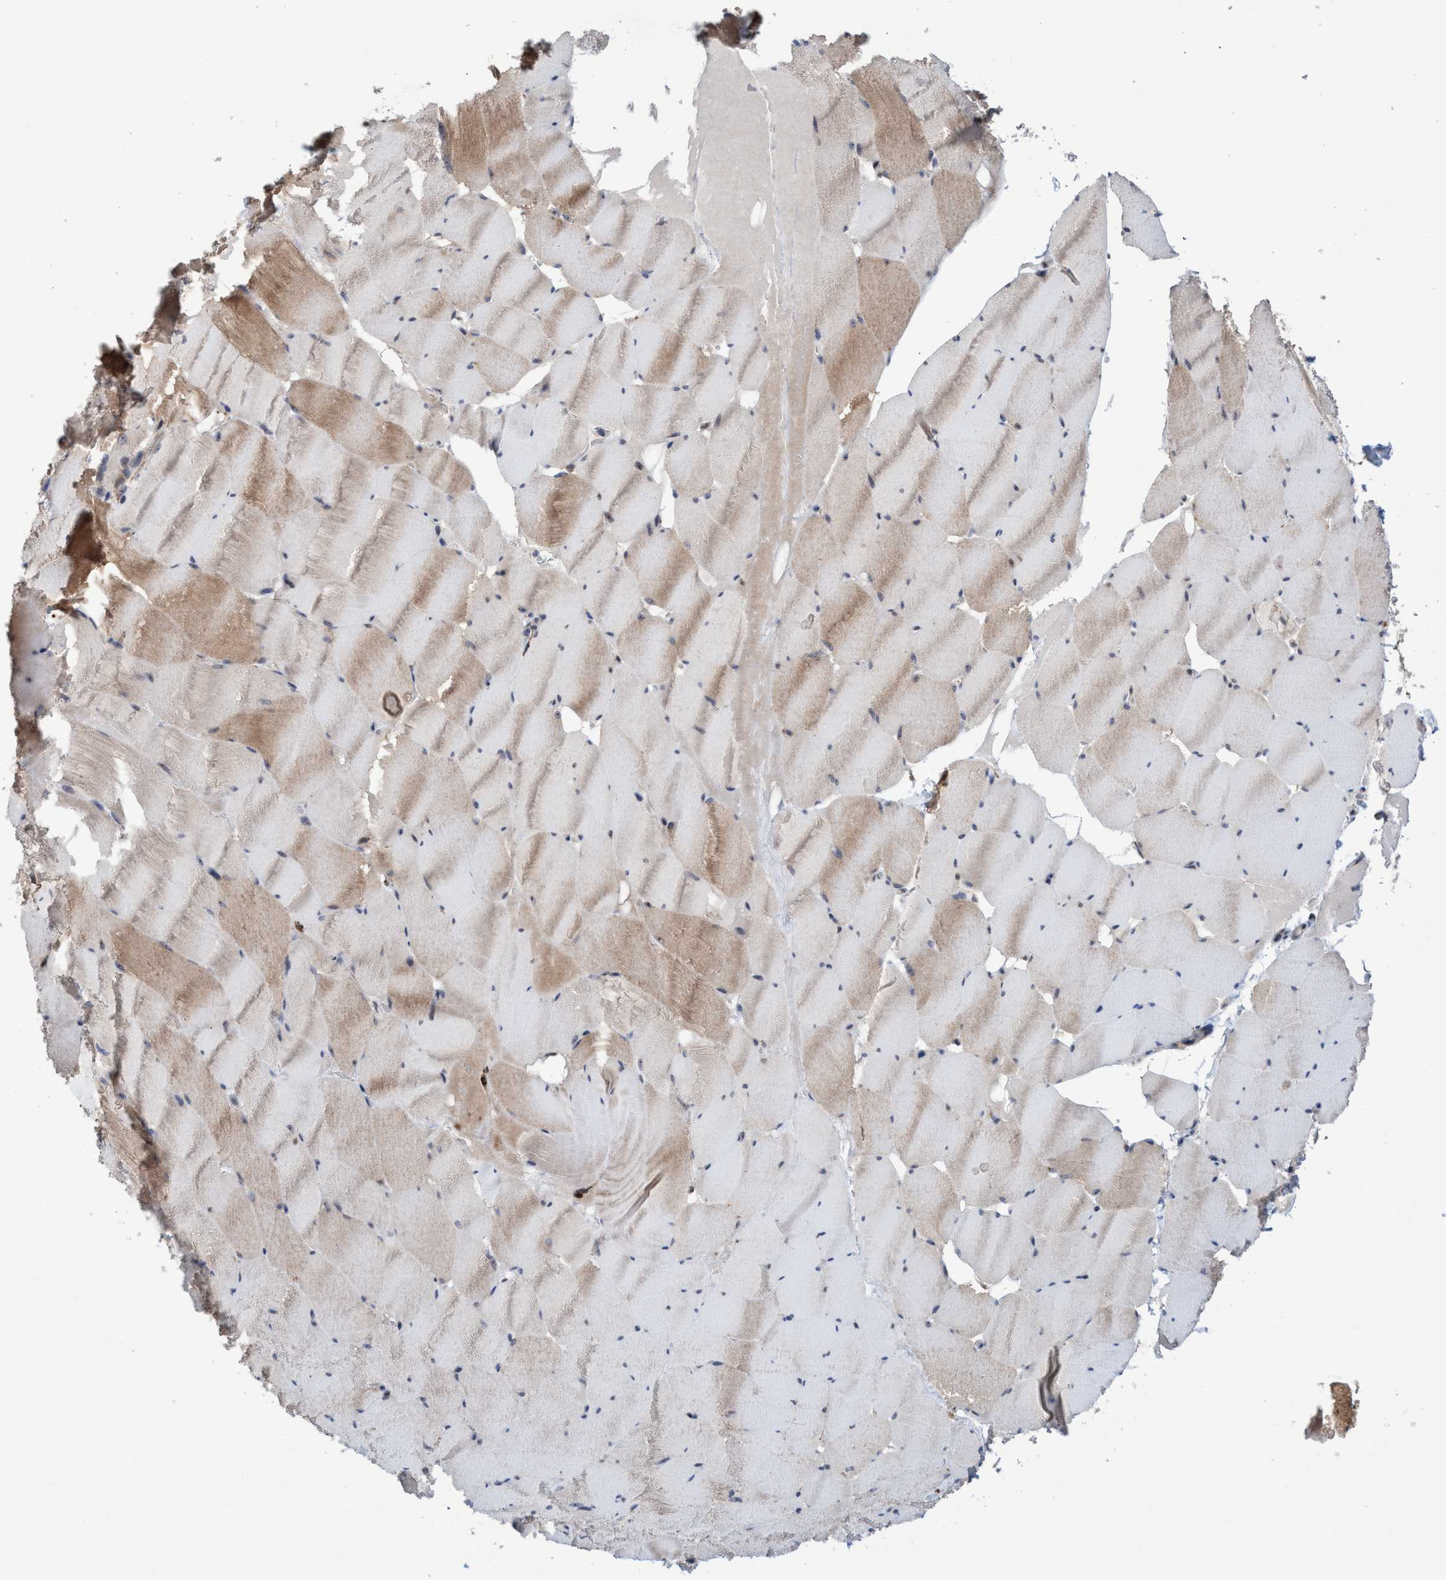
{"staining": {"intensity": "moderate", "quantity": "25%-75%", "location": "cytoplasmic/membranous"}, "tissue": "skeletal muscle", "cell_type": "Myocytes", "image_type": "normal", "snomed": [{"axis": "morphology", "description": "Normal tissue, NOS"}, {"axis": "topography", "description": "Skeletal muscle"}], "caption": "Skeletal muscle stained with a protein marker exhibits moderate staining in myocytes.", "gene": "P2RY14", "patient": {"sex": "male", "age": 62}}